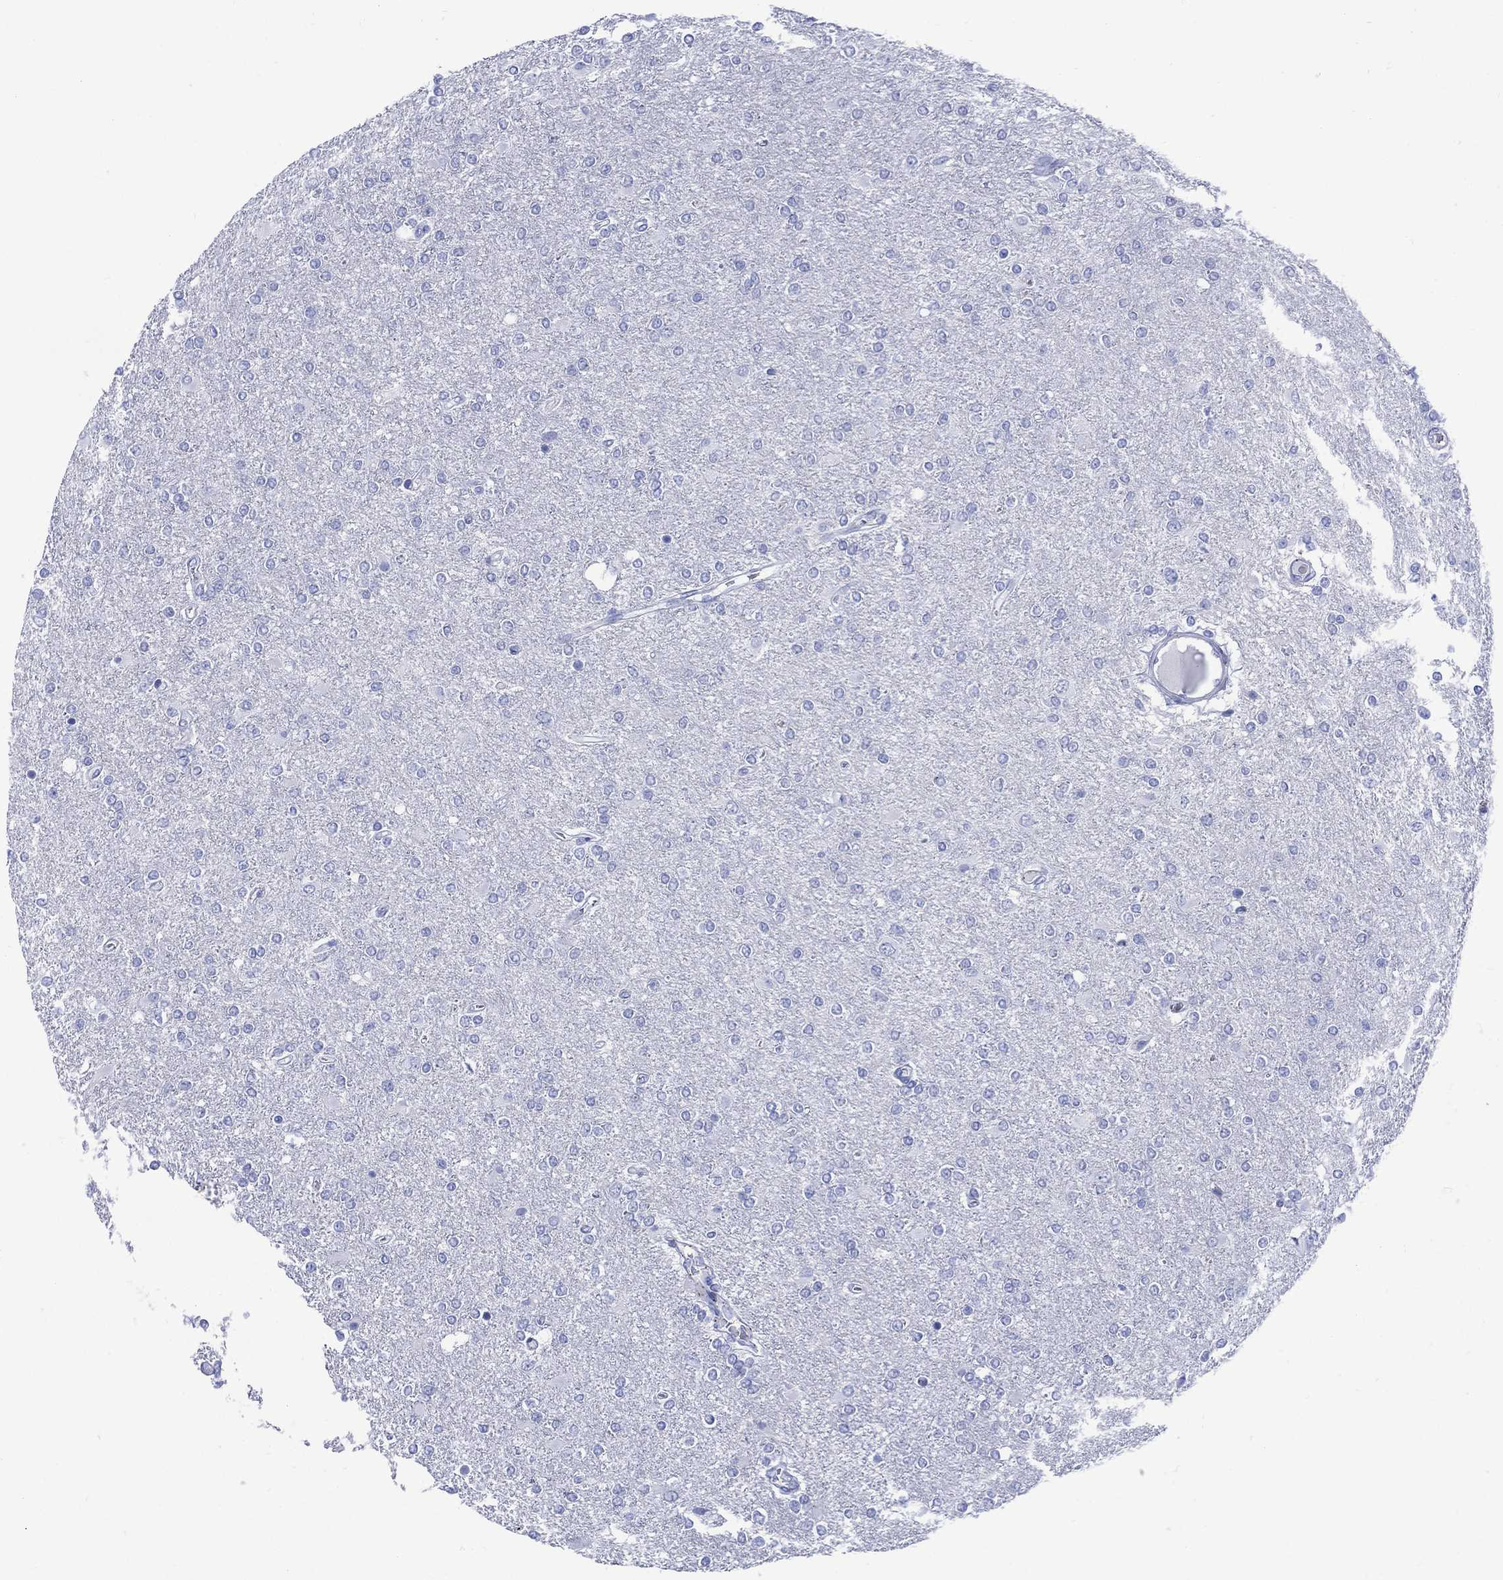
{"staining": {"intensity": "negative", "quantity": "none", "location": "none"}, "tissue": "glioma", "cell_type": "Tumor cells", "image_type": "cancer", "snomed": [{"axis": "morphology", "description": "Glioma, malignant, High grade"}, {"axis": "topography", "description": "Cerebral cortex"}], "caption": "Immunohistochemistry (IHC) image of neoplastic tissue: malignant glioma (high-grade) stained with DAB (3,3'-diaminobenzidine) exhibits no significant protein positivity in tumor cells.", "gene": "SHCBP1L", "patient": {"sex": "male", "age": 70}}